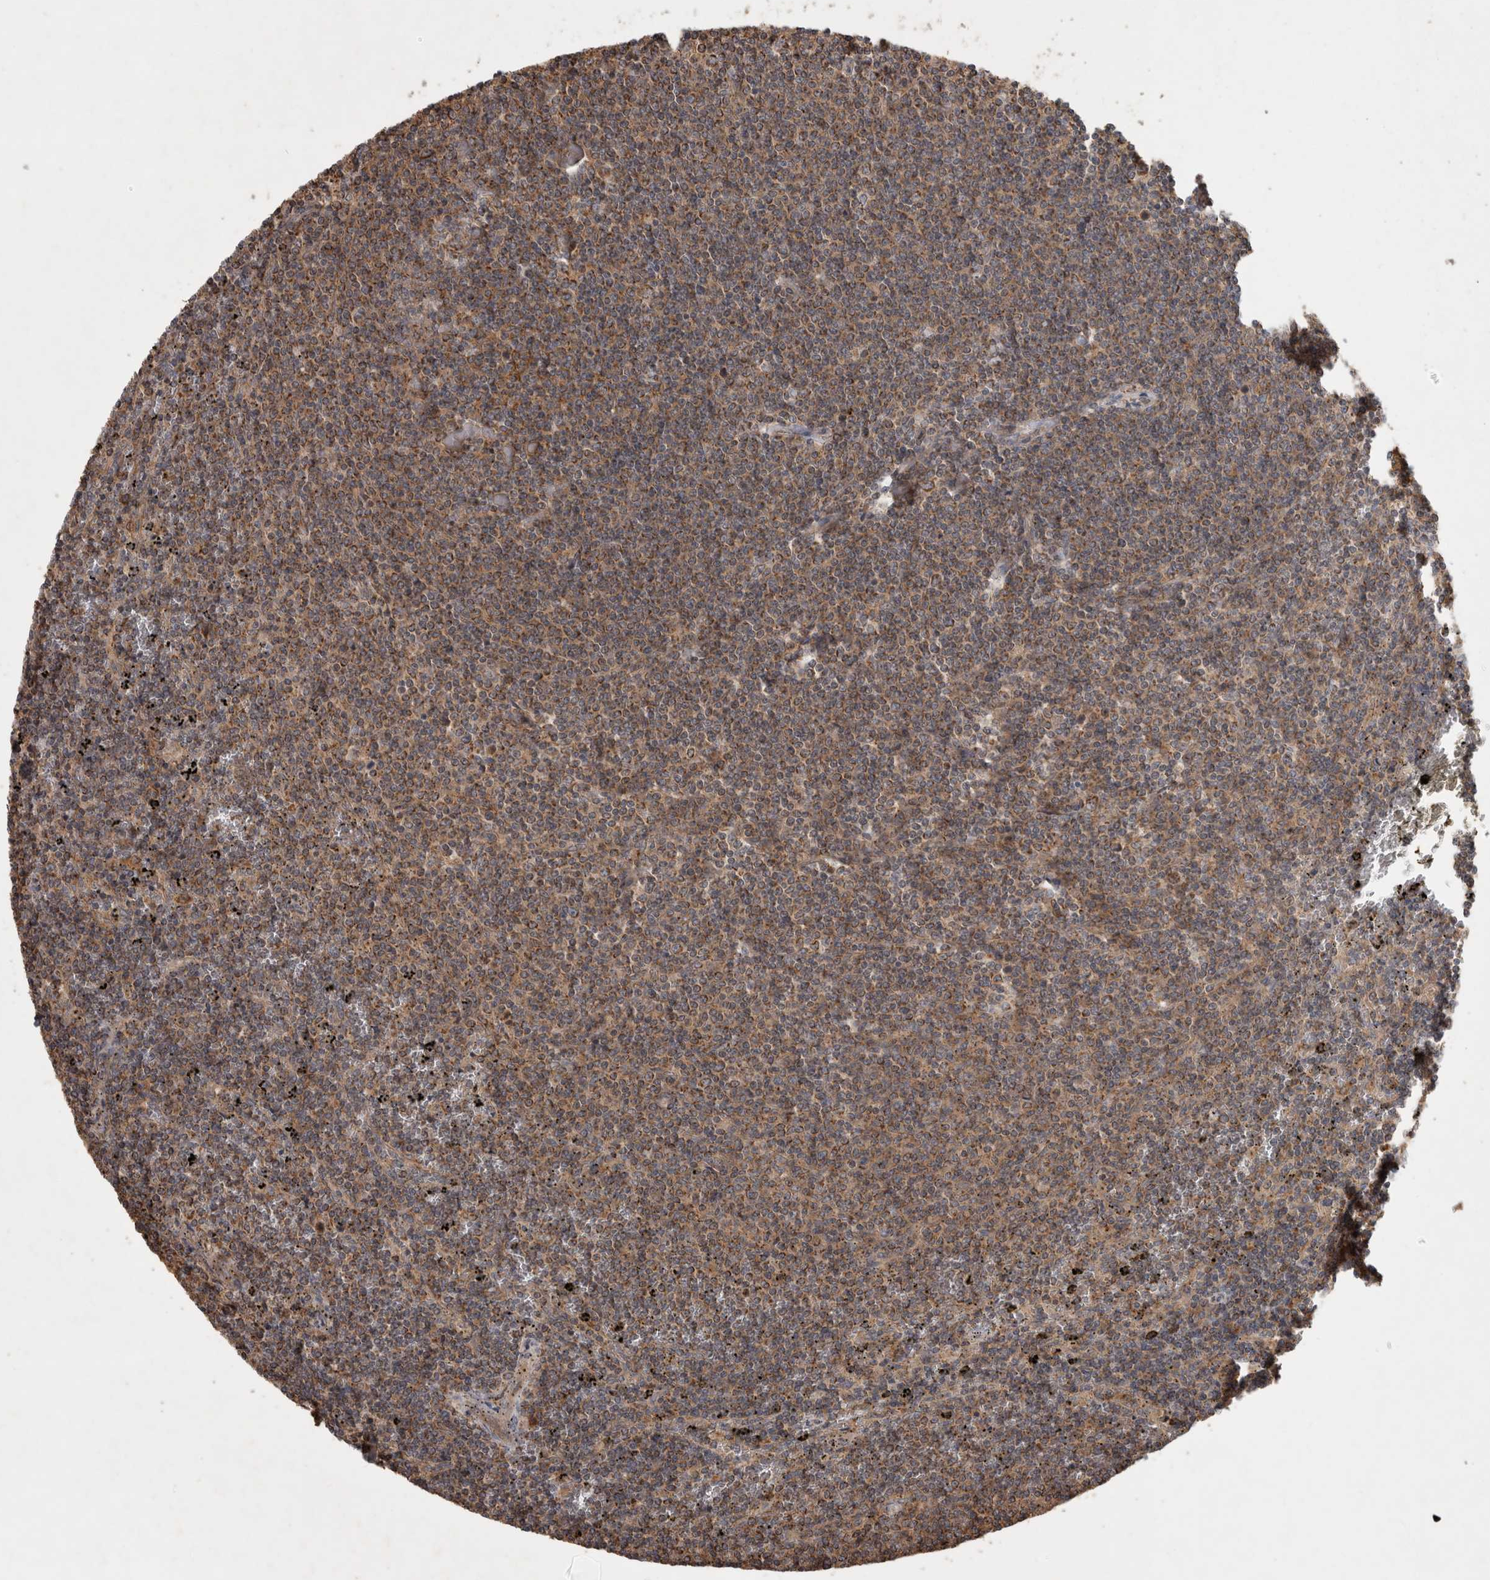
{"staining": {"intensity": "moderate", "quantity": ">75%", "location": "cytoplasmic/membranous"}, "tissue": "lymphoma", "cell_type": "Tumor cells", "image_type": "cancer", "snomed": [{"axis": "morphology", "description": "Malignant lymphoma, non-Hodgkin's type, Low grade"}, {"axis": "topography", "description": "Spleen"}], "caption": "The immunohistochemical stain shows moderate cytoplasmic/membranous positivity in tumor cells of malignant lymphoma, non-Hodgkin's type (low-grade) tissue.", "gene": "SERAC1", "patient": {"sex": "female", "age": 50}}